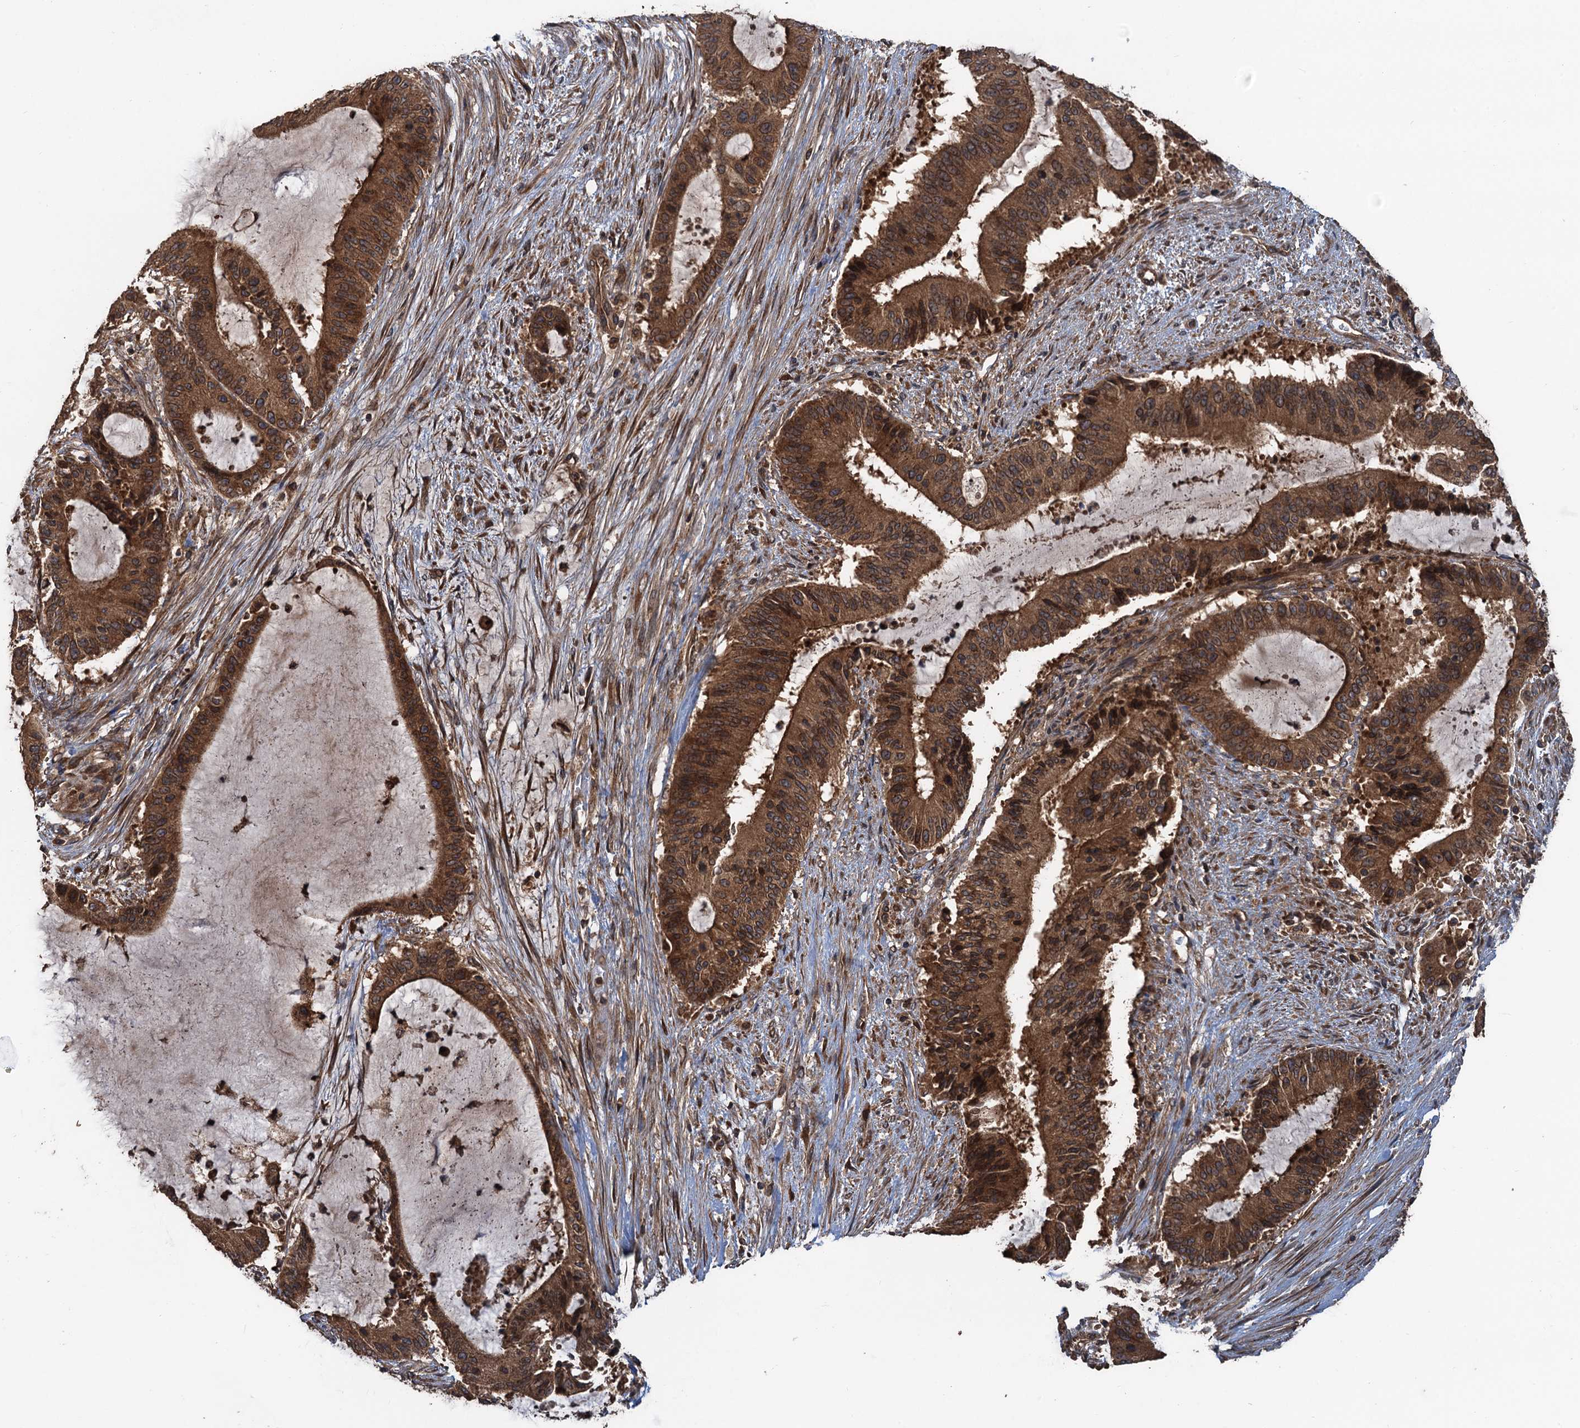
{"staining": {"intensity": "strong", "quantity": ">75%", "location": "cytoplasmic/membranous,nuclear"}, "tissue": "liver cancer", "cell_type": "Tumor cells", "image_type": "cancer", "snomed": [{"axis": "morphology", "description": "Normal tissue, NOS"}, {"axis": "morphology", "description": "Cholangiocarcinoma"}, {"axis": "topography", "description": "Liver"}, {"axis": "topography", "description": "Peripheral nerve tissue"}], "caption": "Immunohistochemical staining of cholangiocarcinoma (liver) exhibits strong cytoplasmic/membranous and nuclear protein expression in approximately >75% of tumor cells.", "gene": "GLE1", "patient": {"sex": "female", "age": 73}}